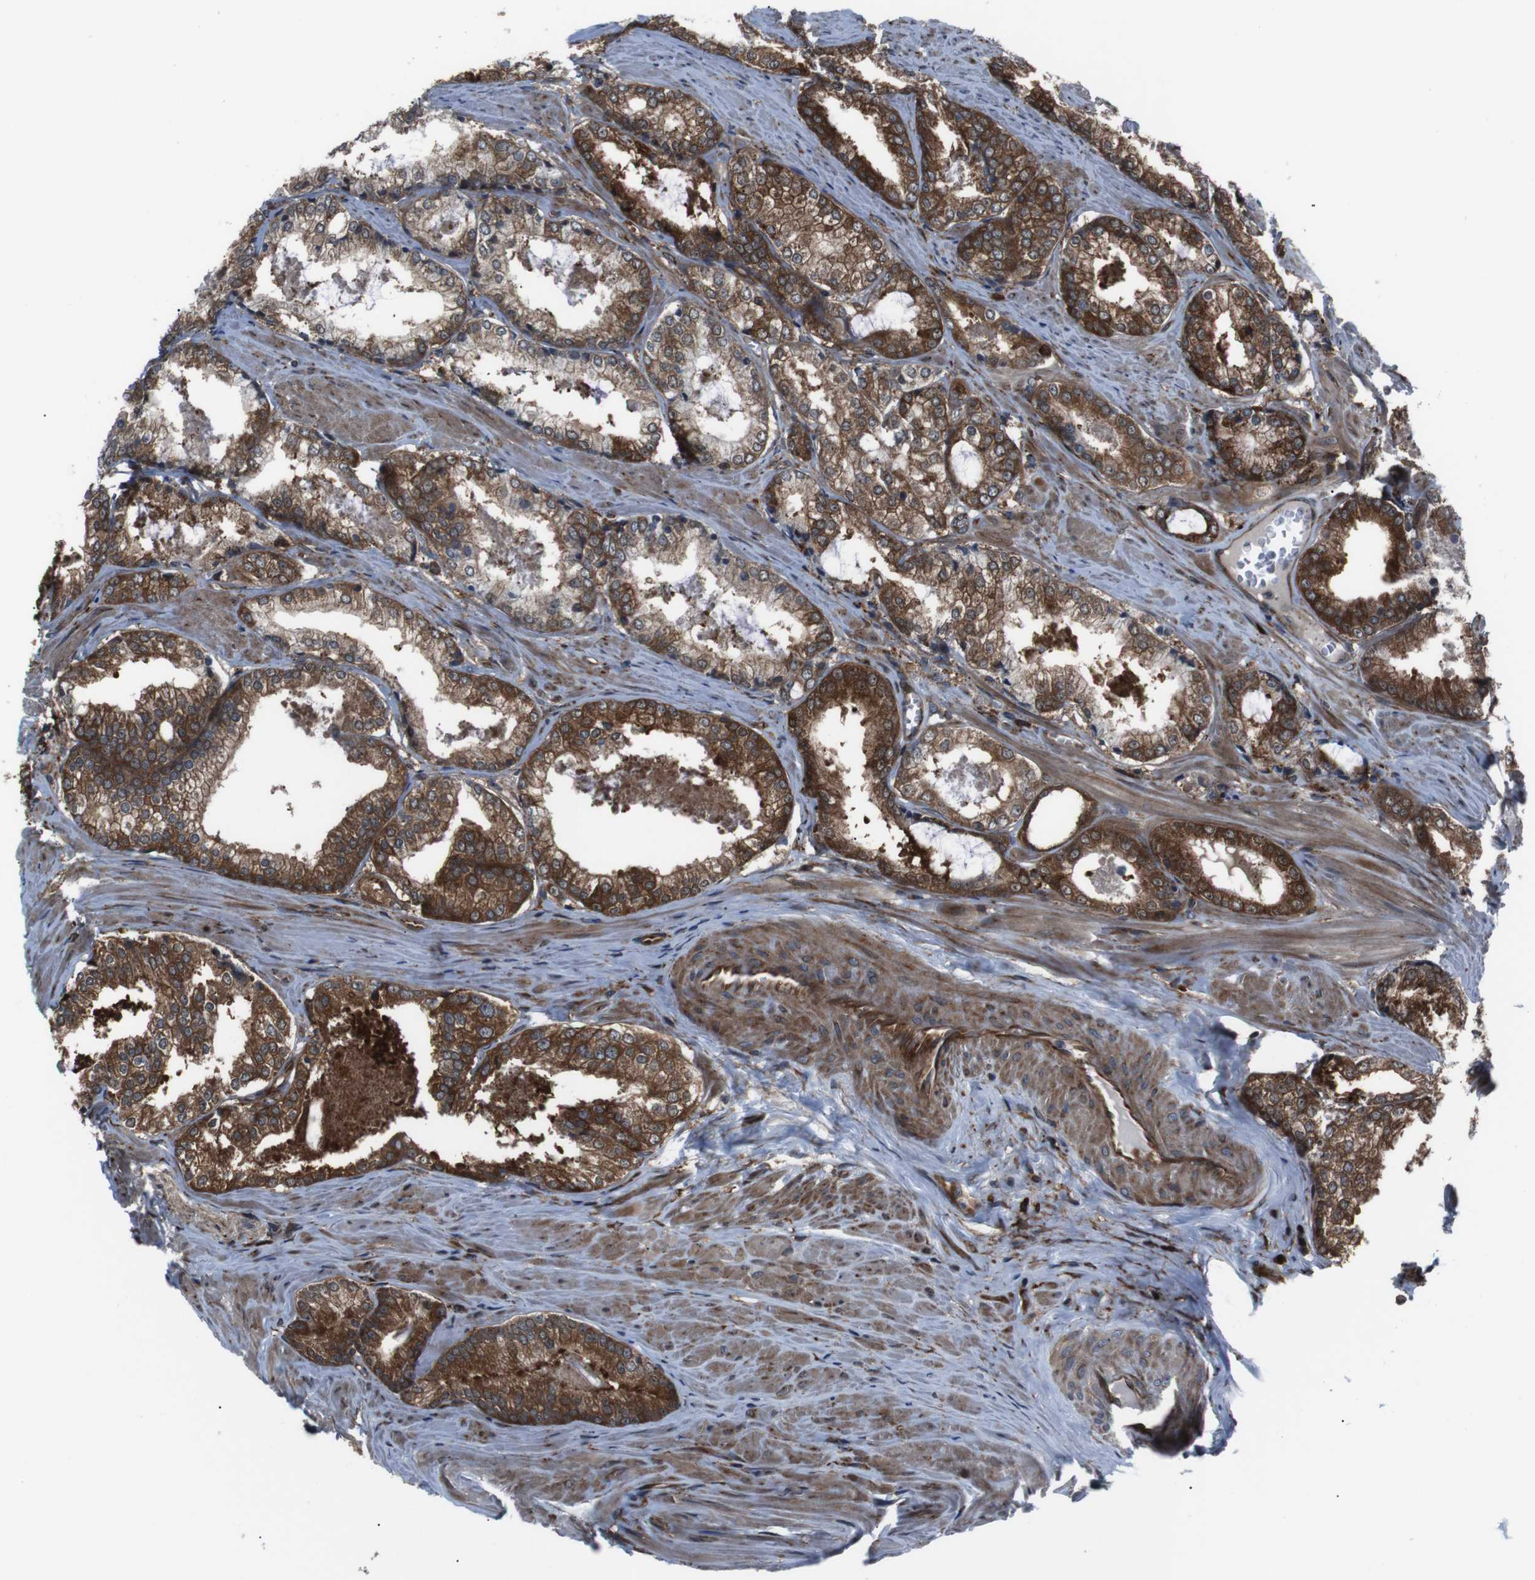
{"staining": {"intensity": "strong", "quantity": ">75%", "location": "cytoplasmic/membranous"}, "tissue": "prostate cancer", "cell_type": "Tumor cells", "image_type": "cancer", "snomed": [{"axis": "morphology", "description": "Adenocarcinoma, Low grade"}, {"axis": "topography", "description": "Prostate"}], "caption": "Prostate cancer (low-grade adenocarcinoma) was stained to show a protein in brown. There is high levels of strong cytoplasmic/membranous staining in about >75% of tumor cells. The staining was performed using DAB (3,3'-diaminobenzidine) to visualize the protein expression in brown, while the nuclei were stained in blue with hematoxylin (Magnification: 20x).", "gene": "EIF4A2", "patient": {"sex": "male", "age": 64}}